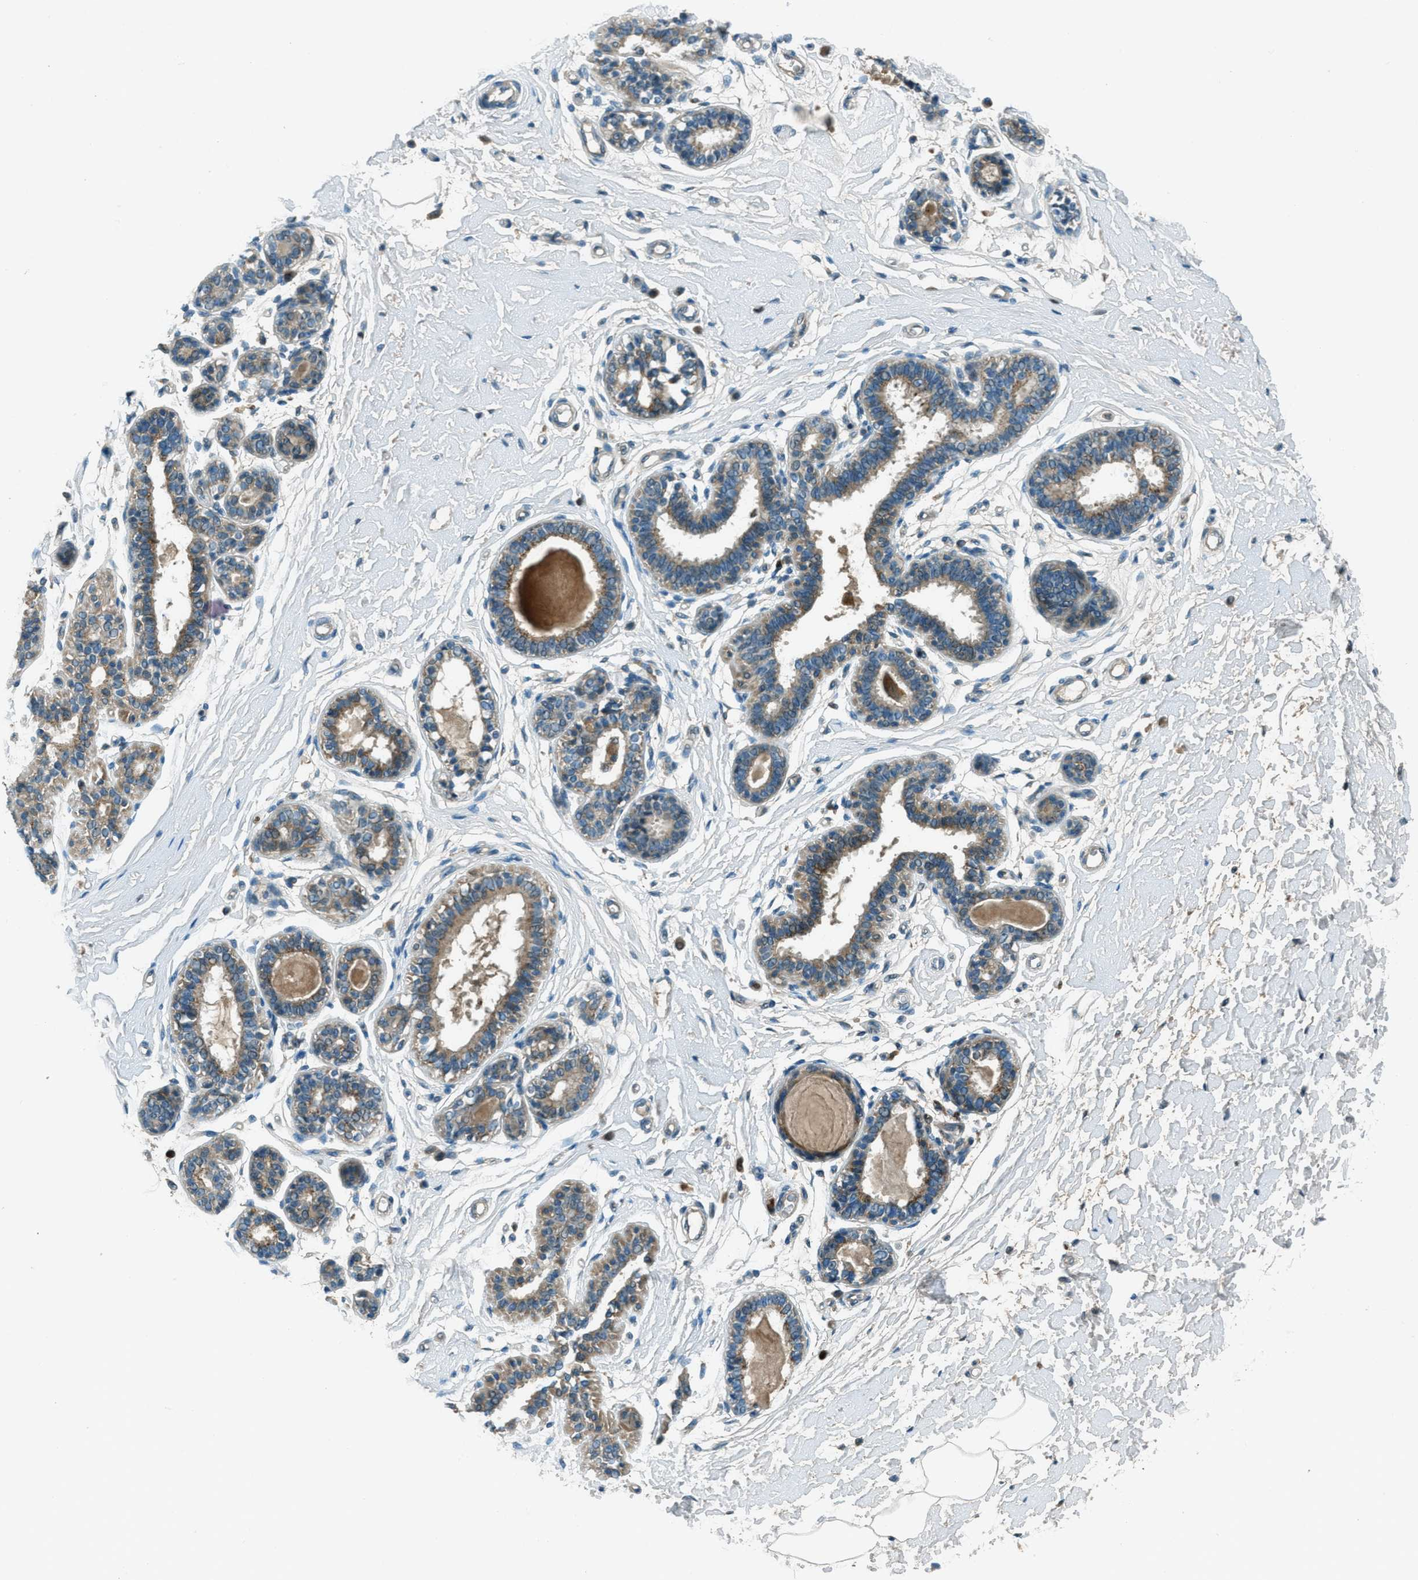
{"staining": {"intensity": "negative", "quantity": "none", "location": "none"}, "tissue": "breast", "cell_type": "Adipocytes", "image_type": "normal", "snomed": [{"axis": "morphology", "description": "Normal tissue, NOS"}, {"axis": "morphology", "description": "Lobular carcinoma"}, {"axis": "topography", "description": "Breast"}], "caption": "Immunohistochemistry (IHC) micrograph of normal breast stained for a protein (brown), which reveals no staining in adipocytes.", "gene": "FAR1", "patient": {"sex": "female", "age": 59}}